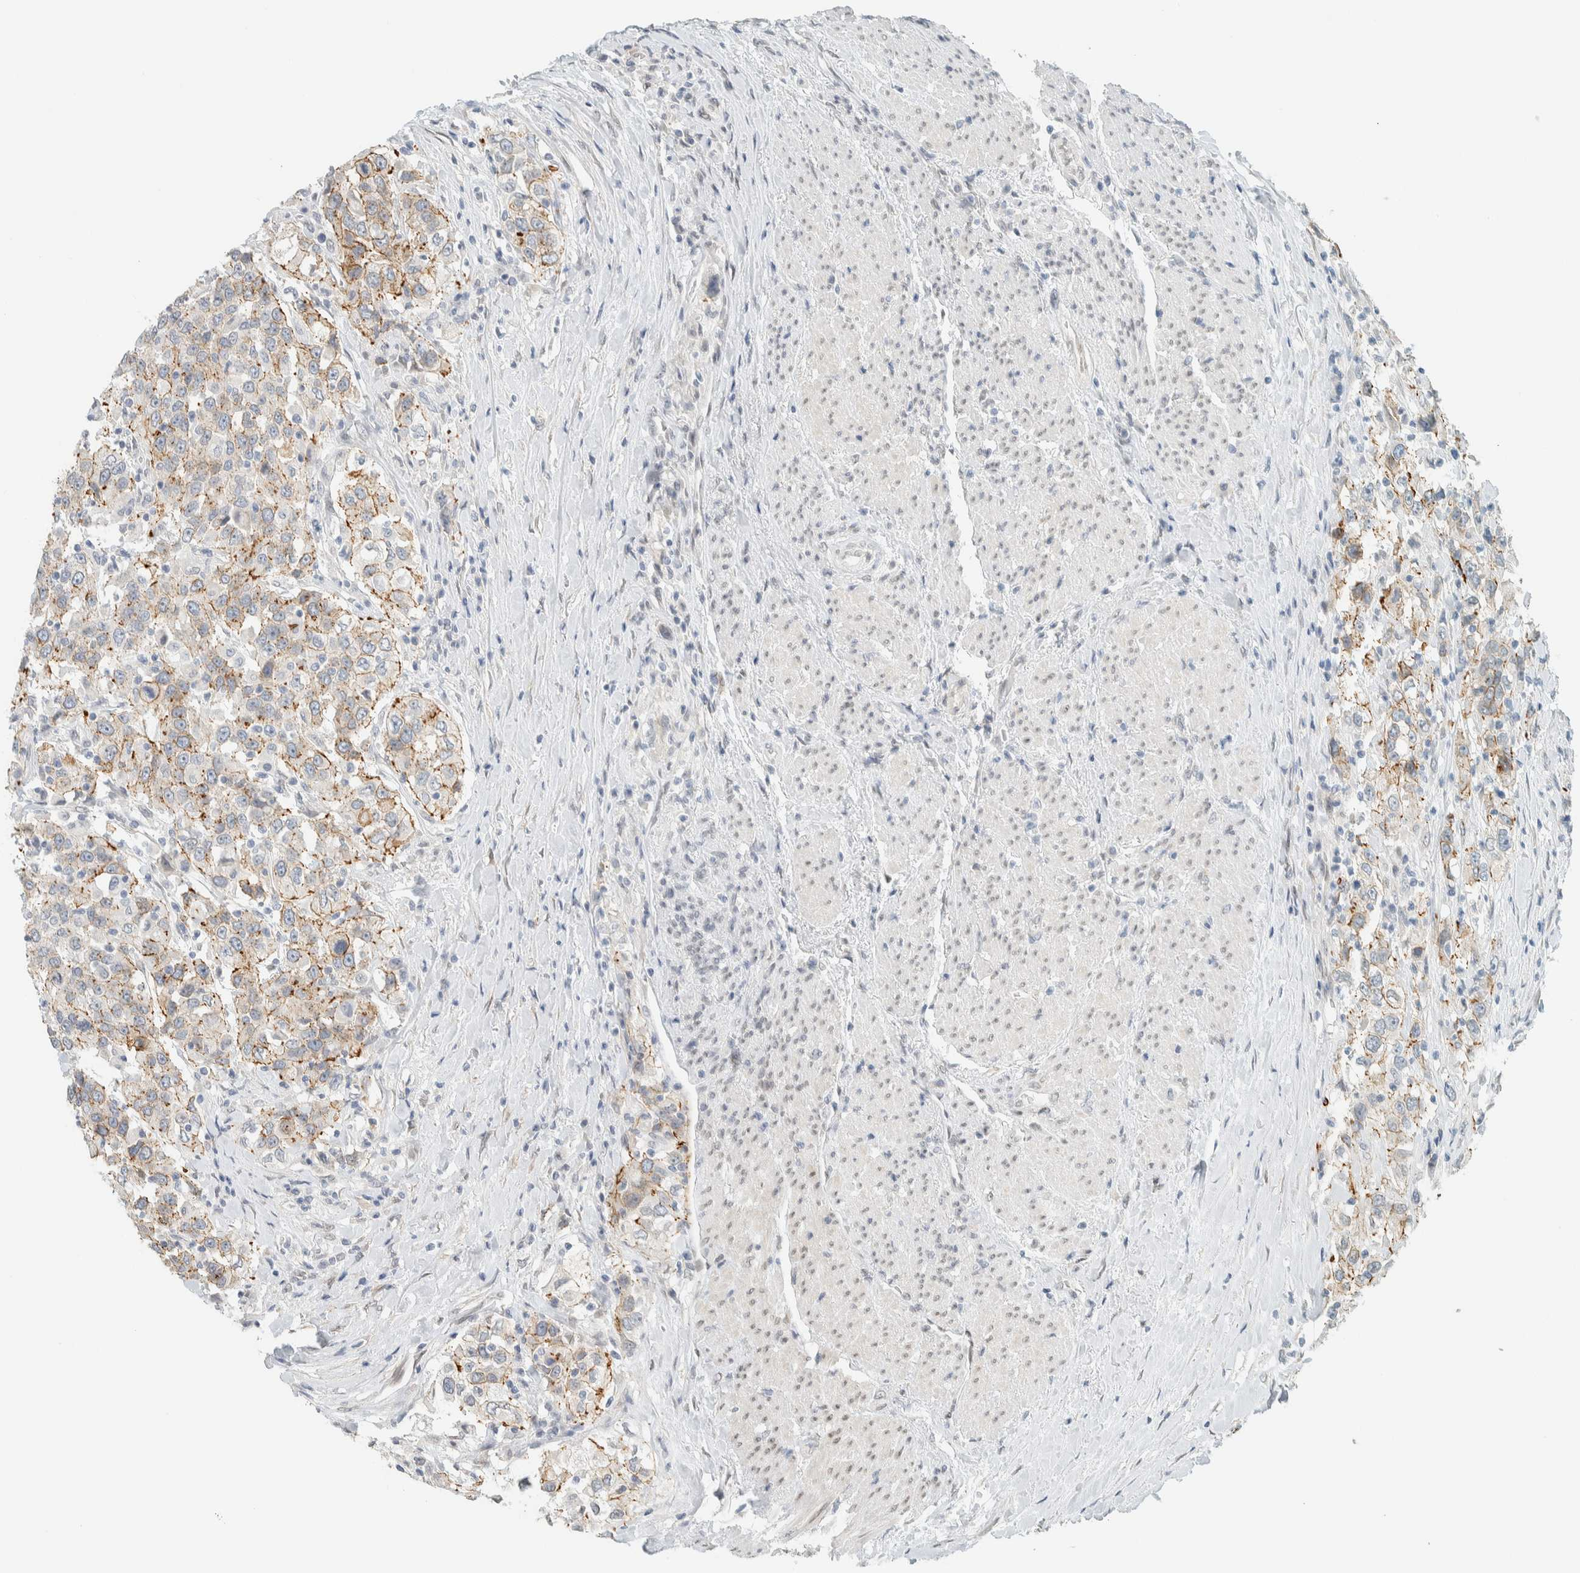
{"staining": {"intensity": "moderate", "quantity": "<25%", "location": "cytoplasmic/membranous"}, "tissue": "urothelial cancer", "cell_type": "Tumor cells", "image_type": "cancer", "snomed": [{"axis": "morphology", "description": "Urothelial carcinoma, High grade"}, {"axis": "topography", "description": "Urinary bladder"}], "caption": "Moderate cytoplasmic/membranous protein staining is identified in approximately <25% of tumor cells in urothelial cancer.", "gene": "C1QTNF12", "patient": {"sex": "female", "age": 80}}